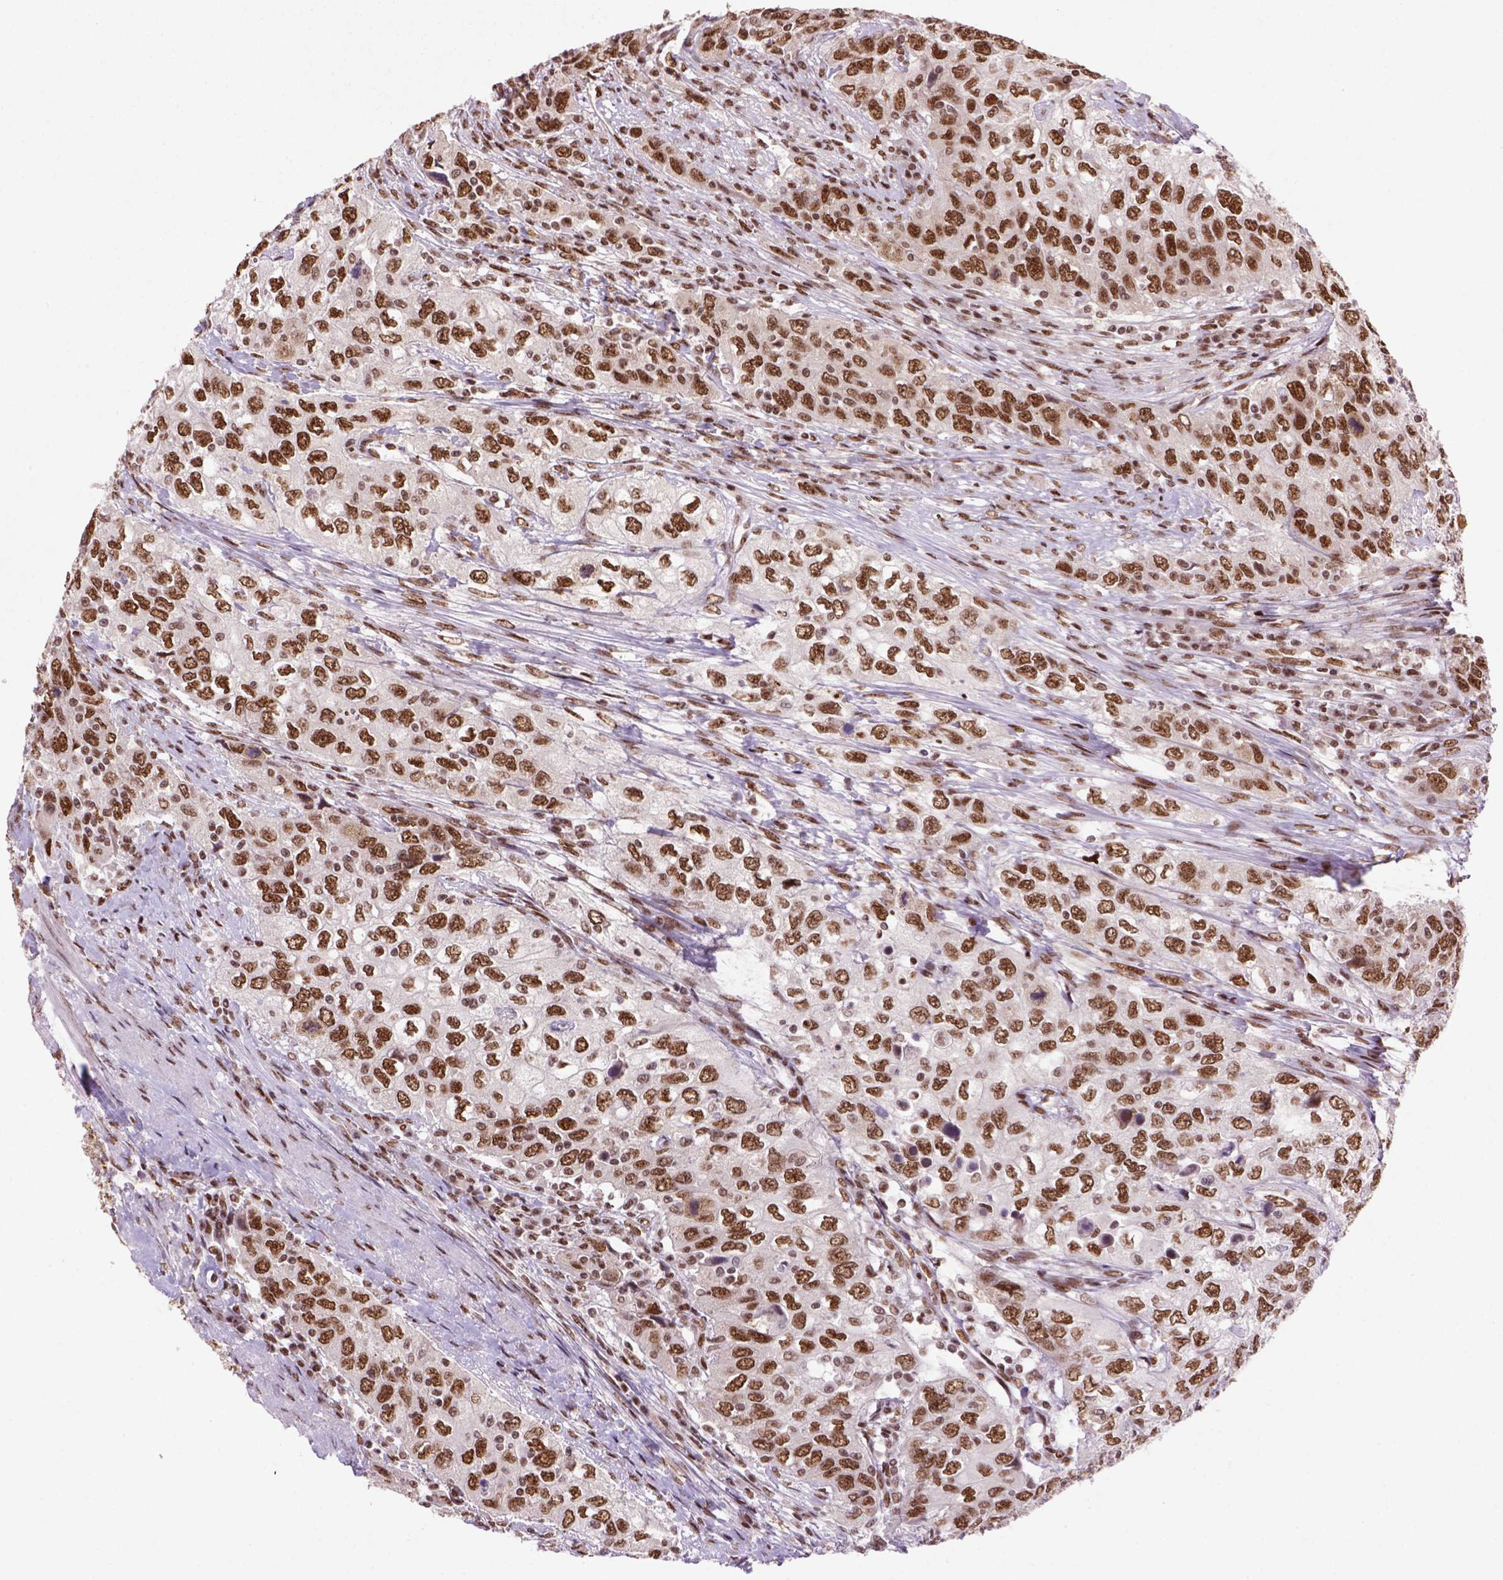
{"staining": {"intensity": "moderate", "quantity": ">75%", "location": "nuclear"}, "tissue": "urothelial cancer", "cell_type": "Tumor cells", "image_type": "cancer", "snomed": [{"axis": "morphology", "description": "Urothelial carcinoma, High grade"}, {"axis": "topography", "description": "Urinary bladder"}], "caption": "Immunohistochemistry of human urothelial cancer shows medium levels of moderate nuclear expression in approximately >75% of tumor cells.", "gene": "NSMCE2", "patient": {"sex": "male", "age": 76}}